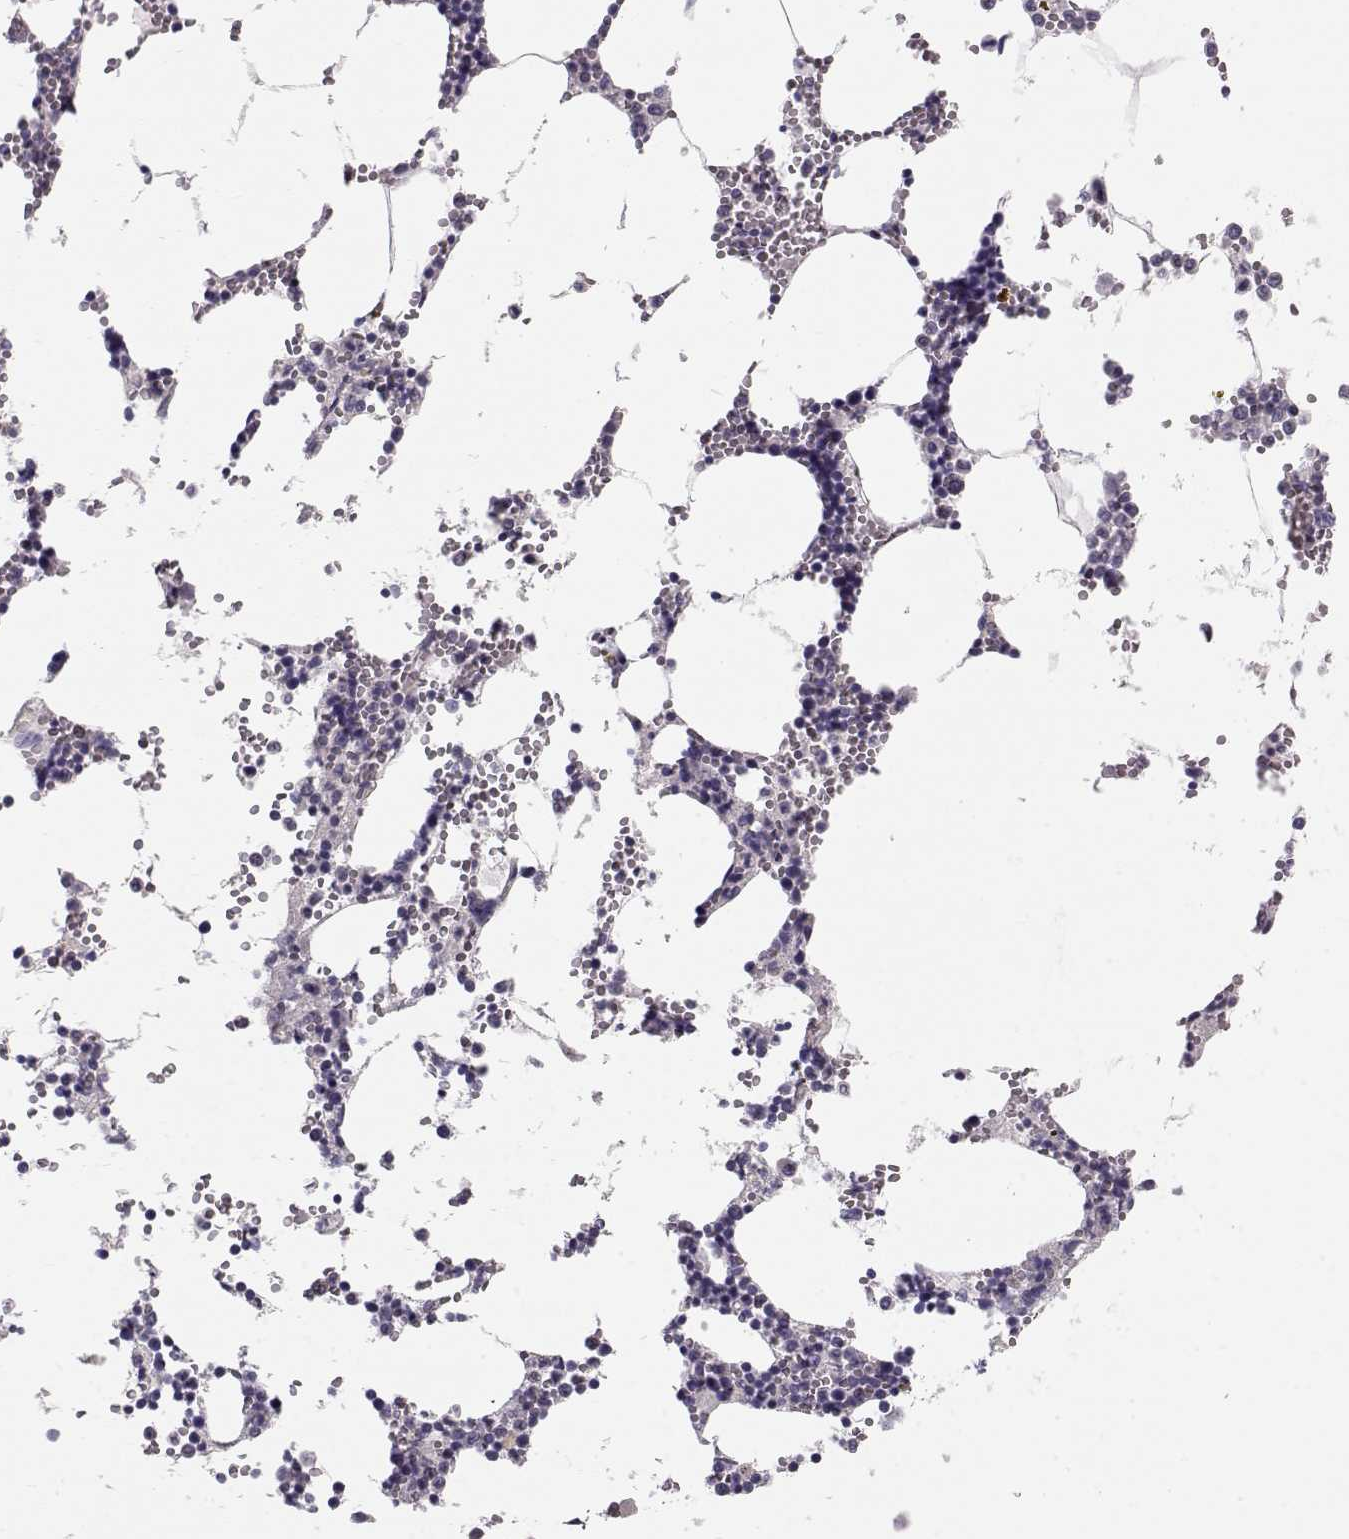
{"staining": {"intensity": "negative", "quantity": "none", "location": "none"}, "tissue": "bone marrow", "cell_type": "Hematopoietic cells", "image_type": "normal", "snomed": [{"axis": "morphology", "description": "Normal tissue, NOS"}, {"axis": "topography", "description": "Bone marrow"}], "caption": "Micrograph shows no protein staining in hematopoietic cells of normal bone marrow. (DAB (3,3'-diaminobenzidine) immunohistochemistry, high magnification).", "gene": "GPR26", "patient": {"sex": "male", "age": 54}}